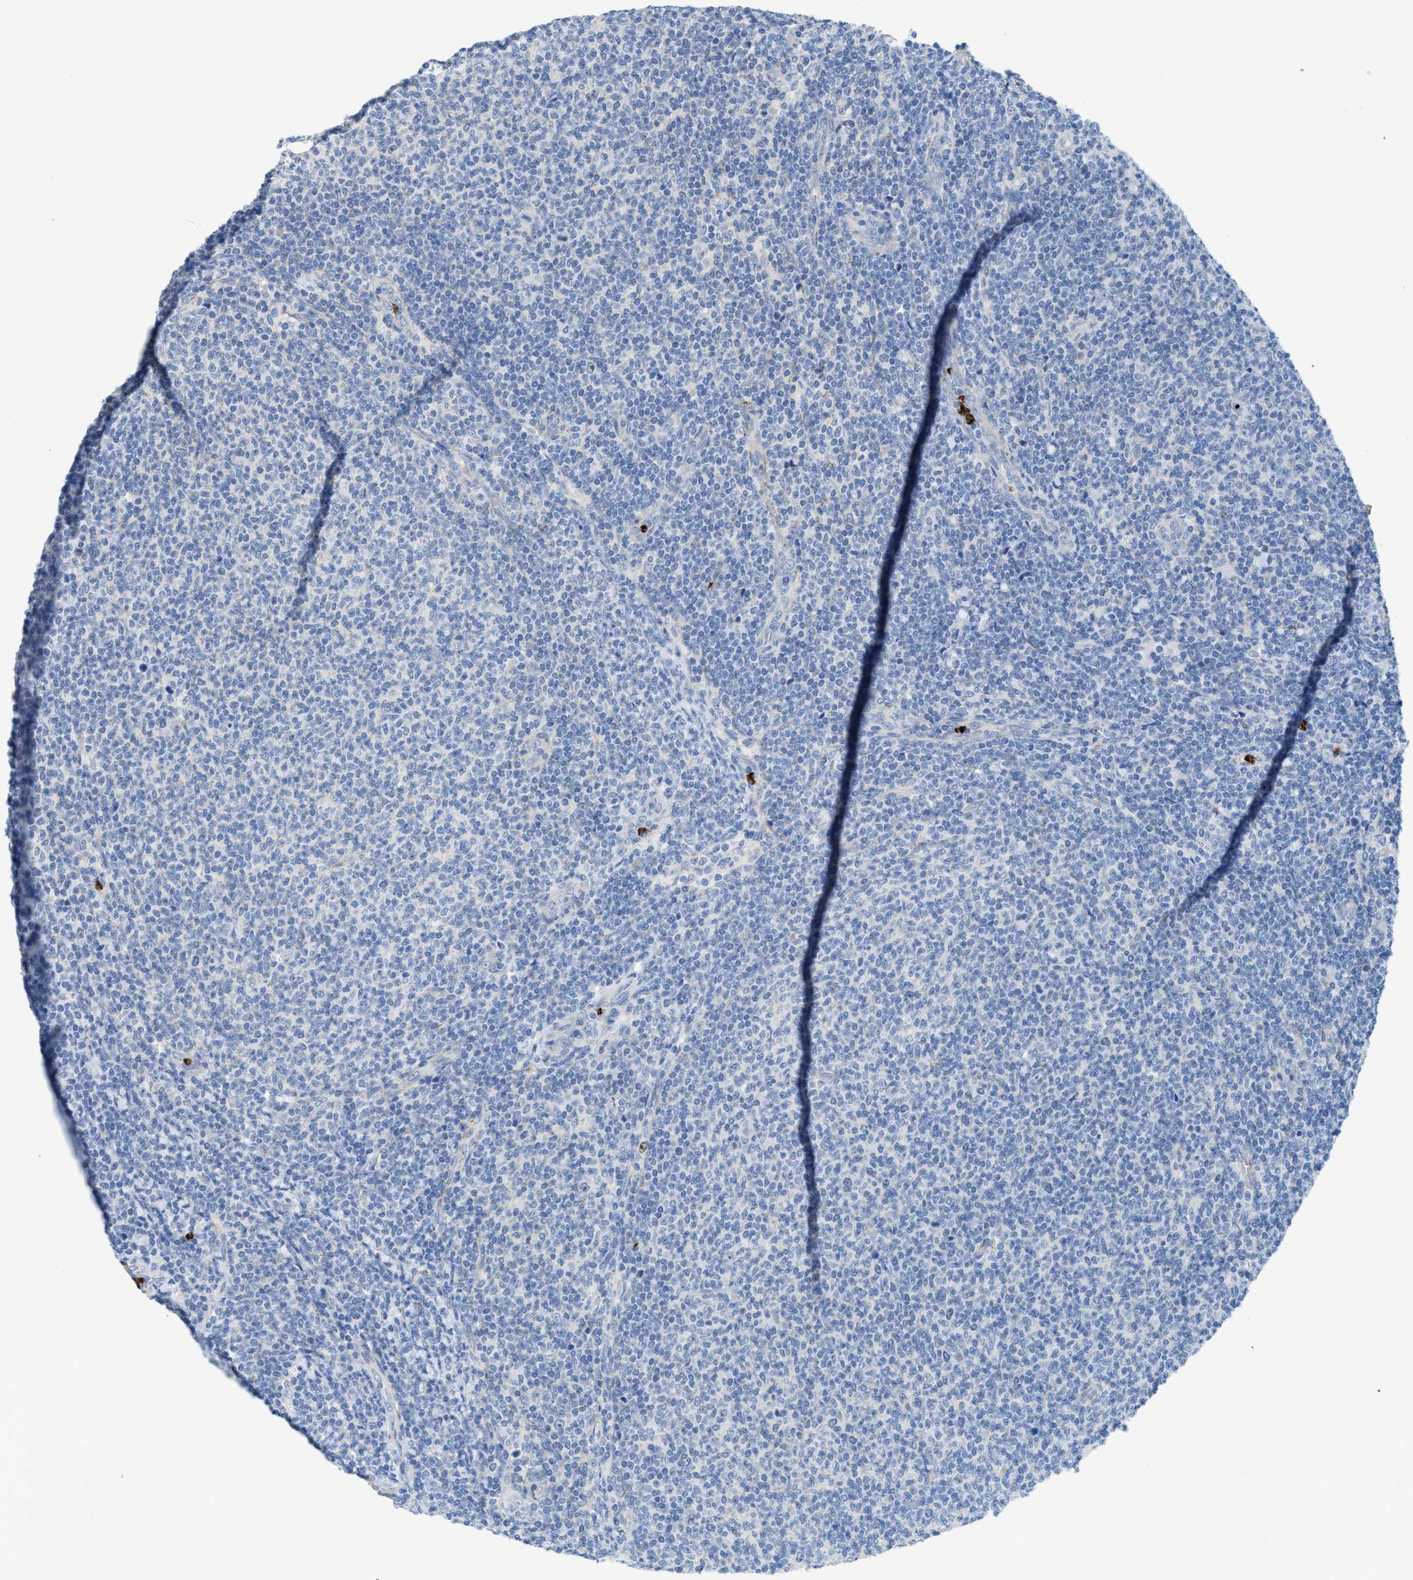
{"staining": {"intensity": "negative", "quantity": "none", "location": "none"}, "tissue": "lymphoma", "cell_type": "Tumor cells", "image_type": "cancer", "snomed": [{"axis": "morphology", "description": "Malignant lymphoma, non-Hodgkin's type, Low grade"}, {"axis": "topography", "description": "Lymph node"}], "caption": "This is an immunohistochemistry (IHC) image of malignant lymphoma, non-Hodgkin's type (low-grade). There is no positivity in tumor cells.", "gene": "CMTM1", "patient": {"sex": "male", "age": 66}}